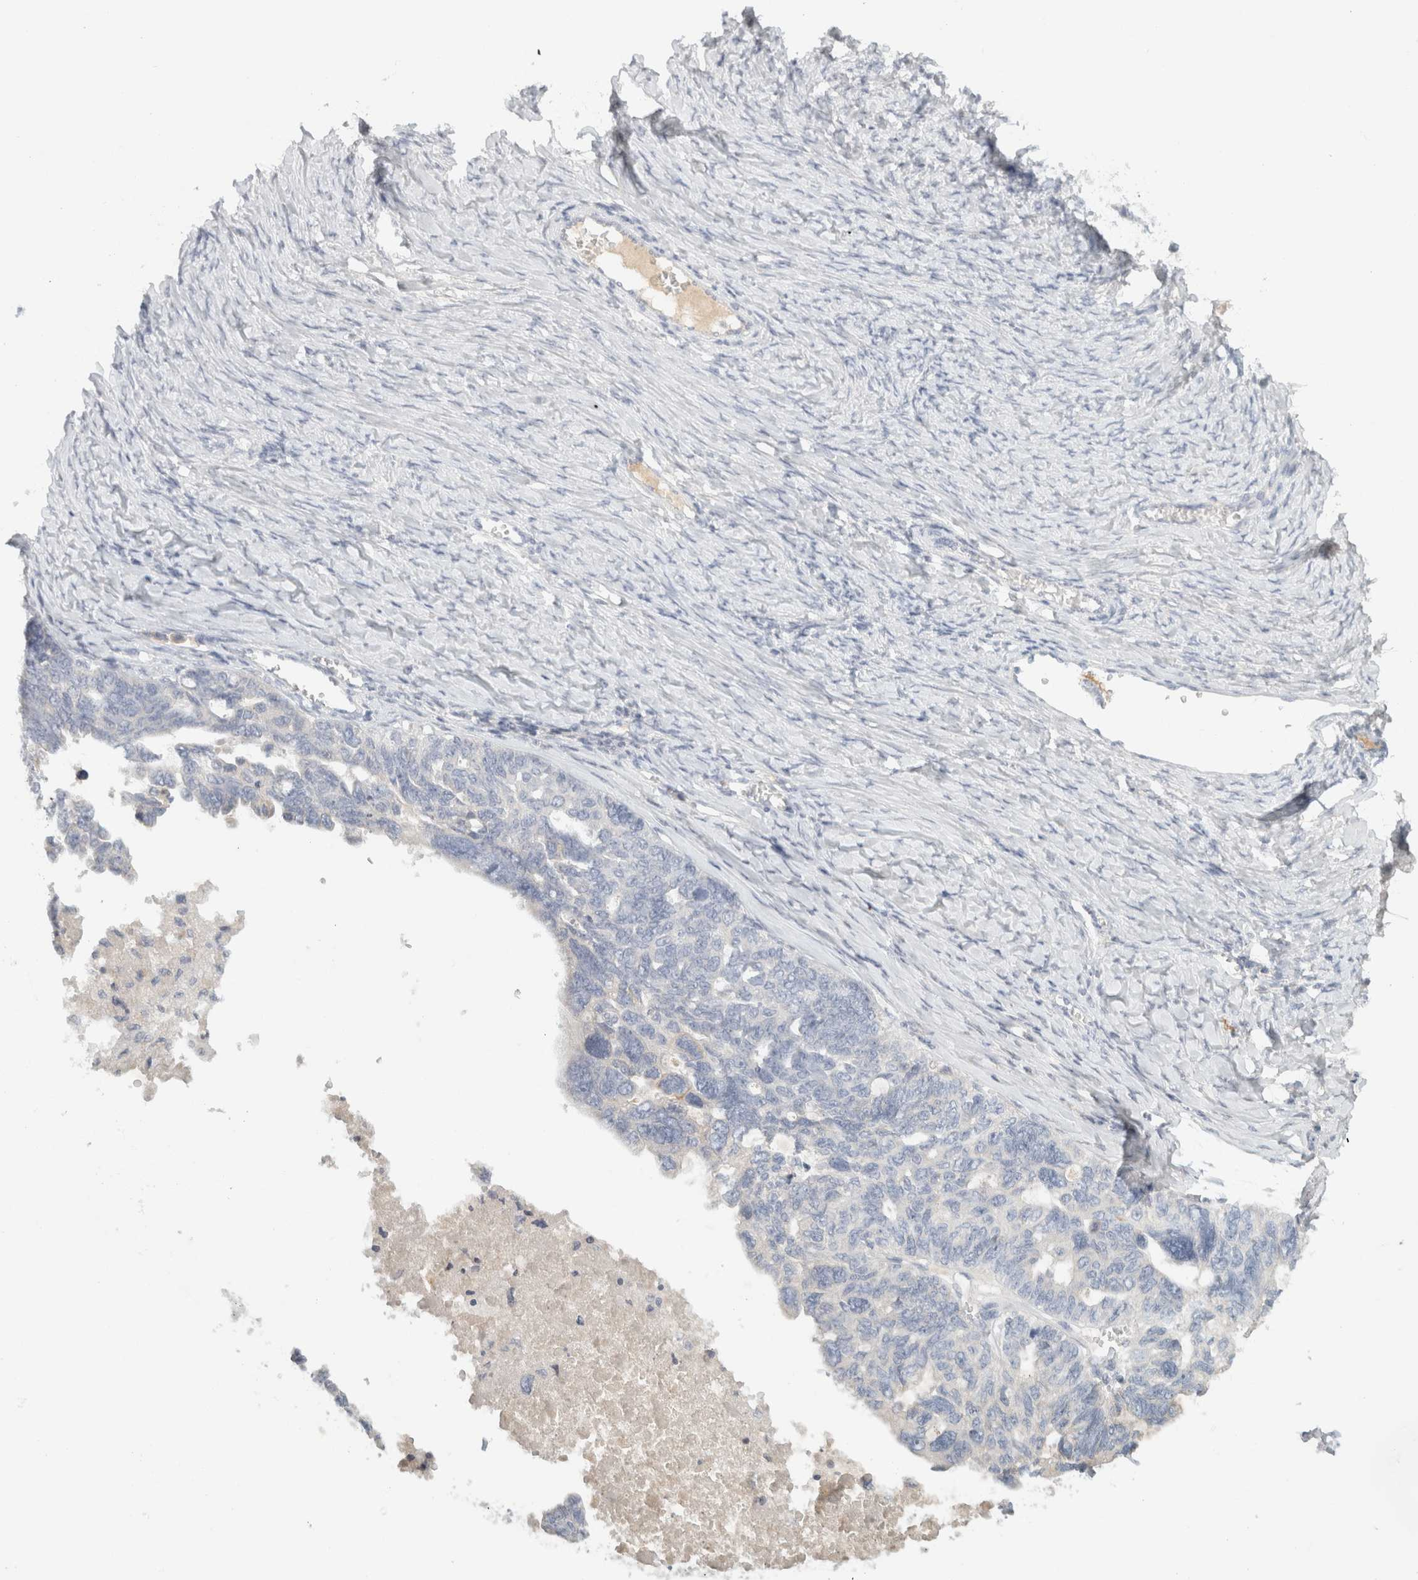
{"staining": {"intensity": "negative", "quantity": "none", "location": "none"}, "tissue": "ovarian cancer", "cell_type": "Tumor cells", "image_type": "cancer", "snomed": [{"axis": "morphology", "description": "Cystadenocarcinoma, serous, NOS"}, {"axis": "topography", "description": "Ovary"}], "caption": "Ovarian serous cystadenocarcinoma stained for a protein using IHC demonstrates no staining tumor cells.", "gene": "STK31", "patient": {"sex": "female", "age": 79}}